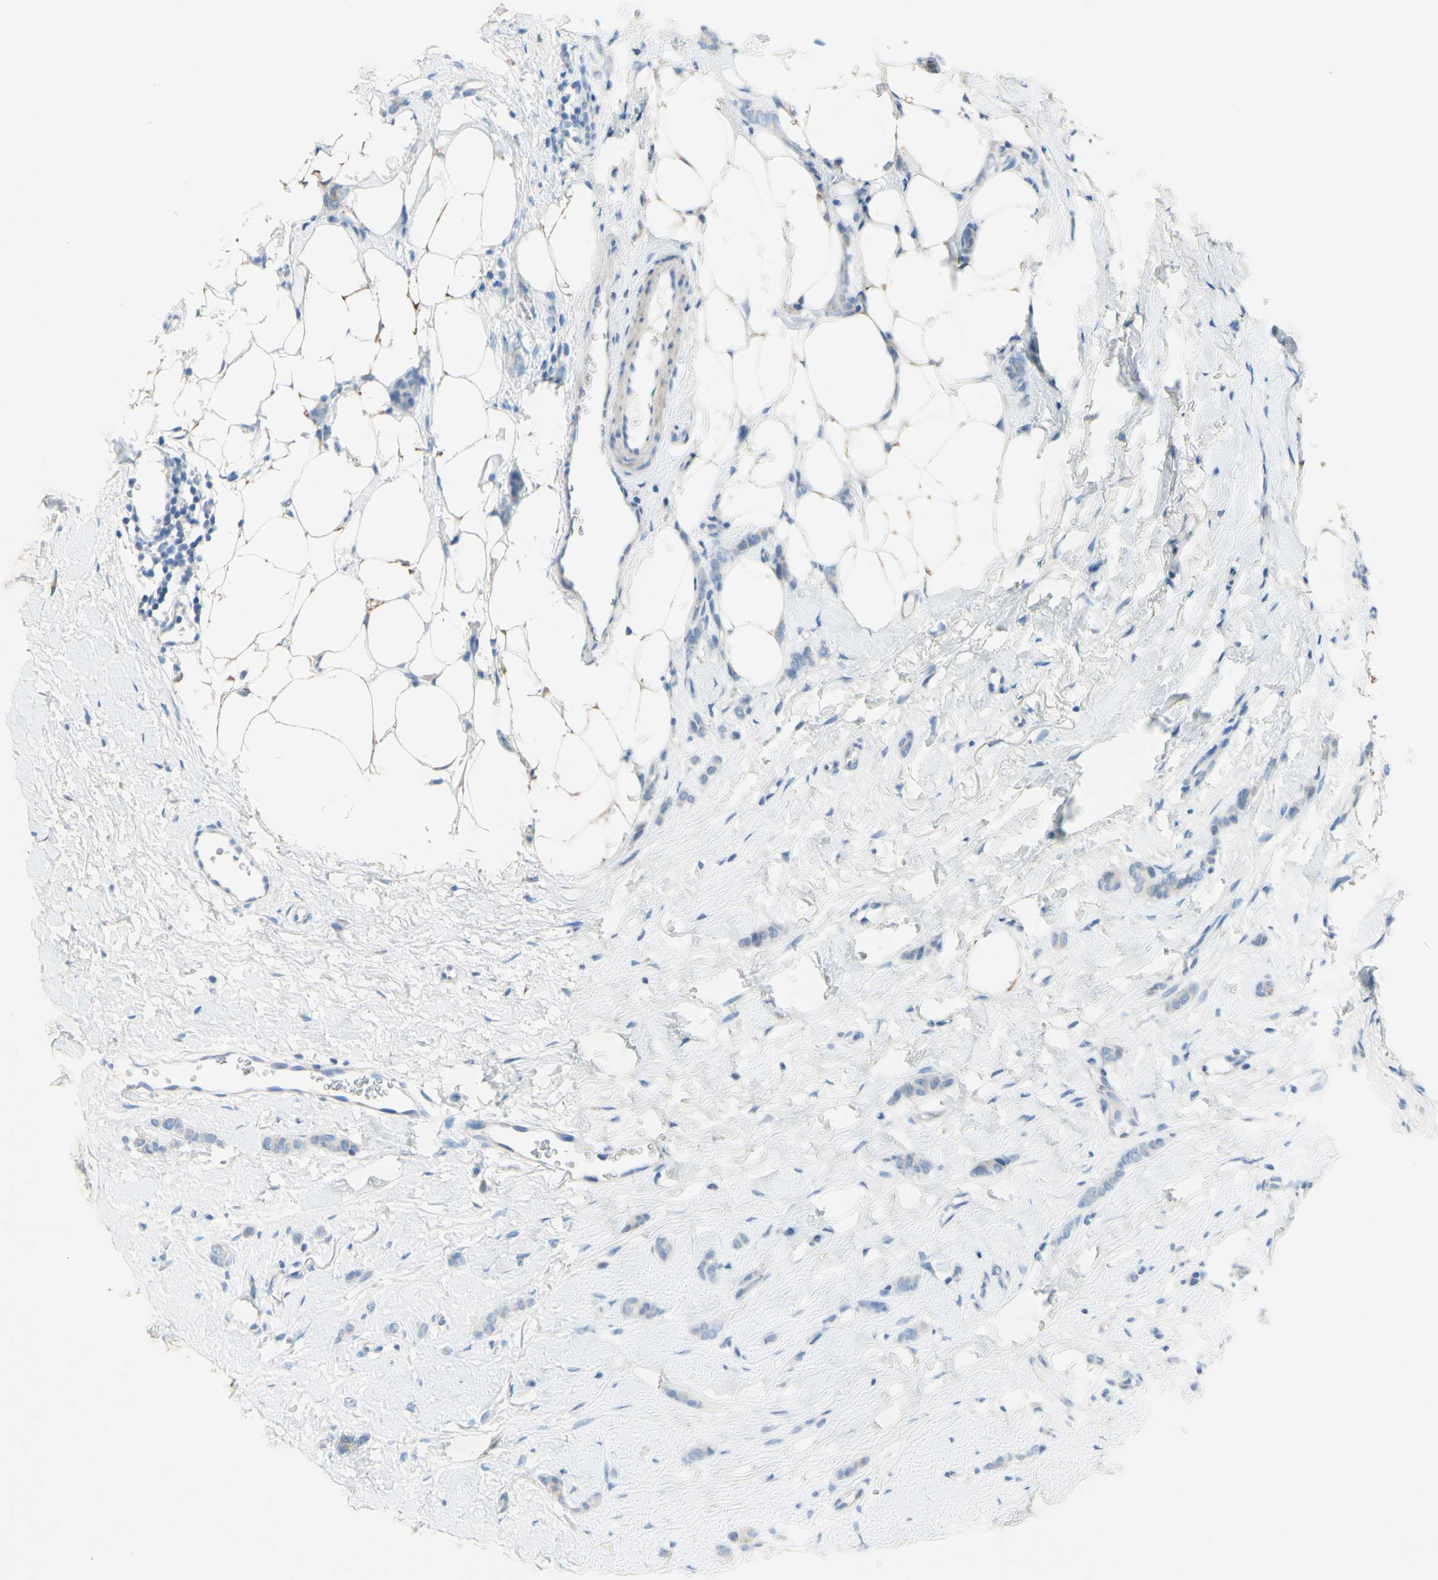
{"staining": {"intensity": "negative", "quantity": "none", "location": "none"}, "tissue": "breast cancer", "cell_type": "Tumor cells", "image_type": "cancer", "snomed": [{"axis": "morphology", "description": "Lobular carcinoma"}, {"axis": "topography", "description": "Skin"}, {"axis": "topography", "description": "Breast"}], "caption": "IHC image of lobular carcinoma (breast) stained for a protein (brown), which shows no staining in tumor cells.", "gene": "ACADL", "patient": {"sex": "female", "age": 46}}